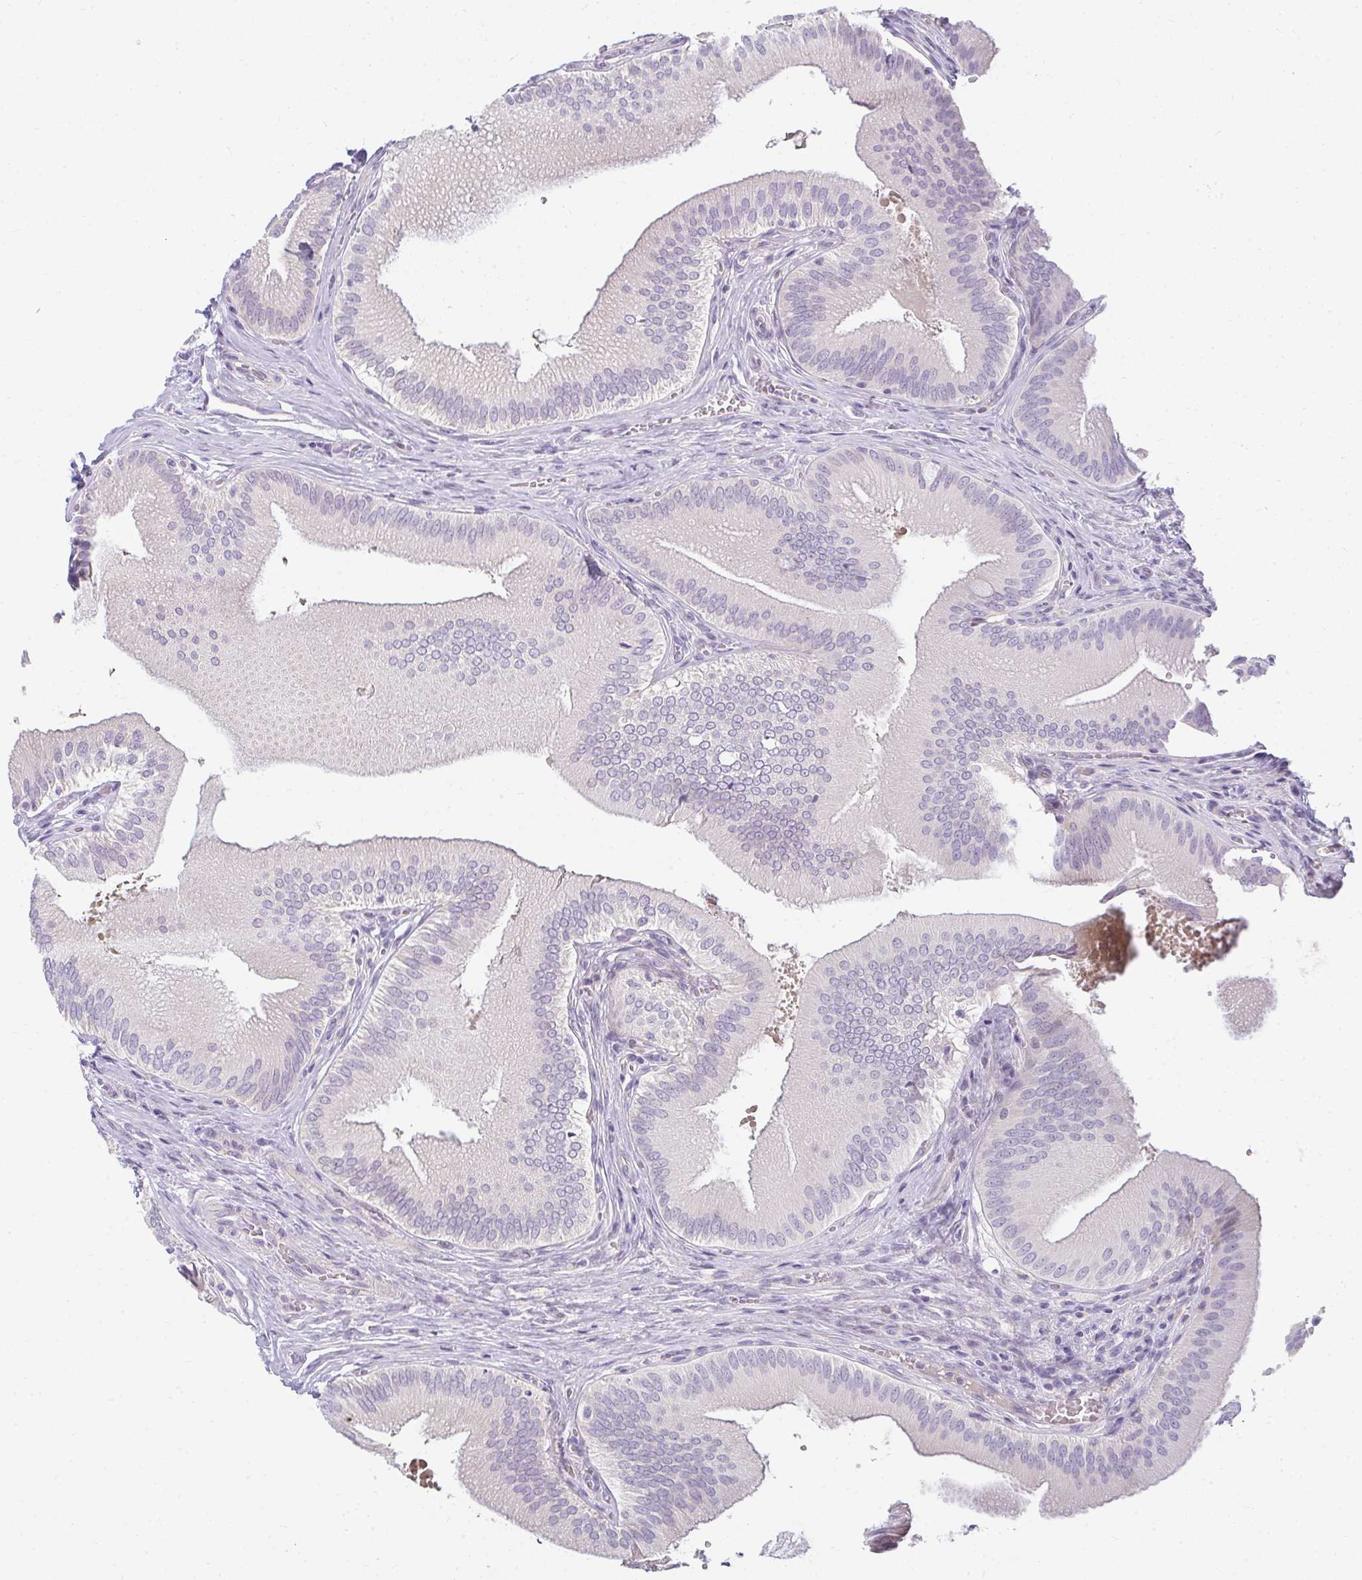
{"staining": {"intensity": "negative", "quantity": "none", "location": "none"}, "tissue": "gallbladder", "cell_type": "Glandular cells", "image_type": "normal", "snomed": [{"axis": "morphology", "description": "Normal tissue, NOS"}, {"axis": "topography", "description": "Gallbladder"}], "caption": "High power microscopy photomicrograph of an immunohistochemistry (IHC) micrograph of benign gallbladder, revealing no significant positivity in glandular cells.", "gene": "PPP1R3G", "patient": {"sex": "male", "age": 17}}